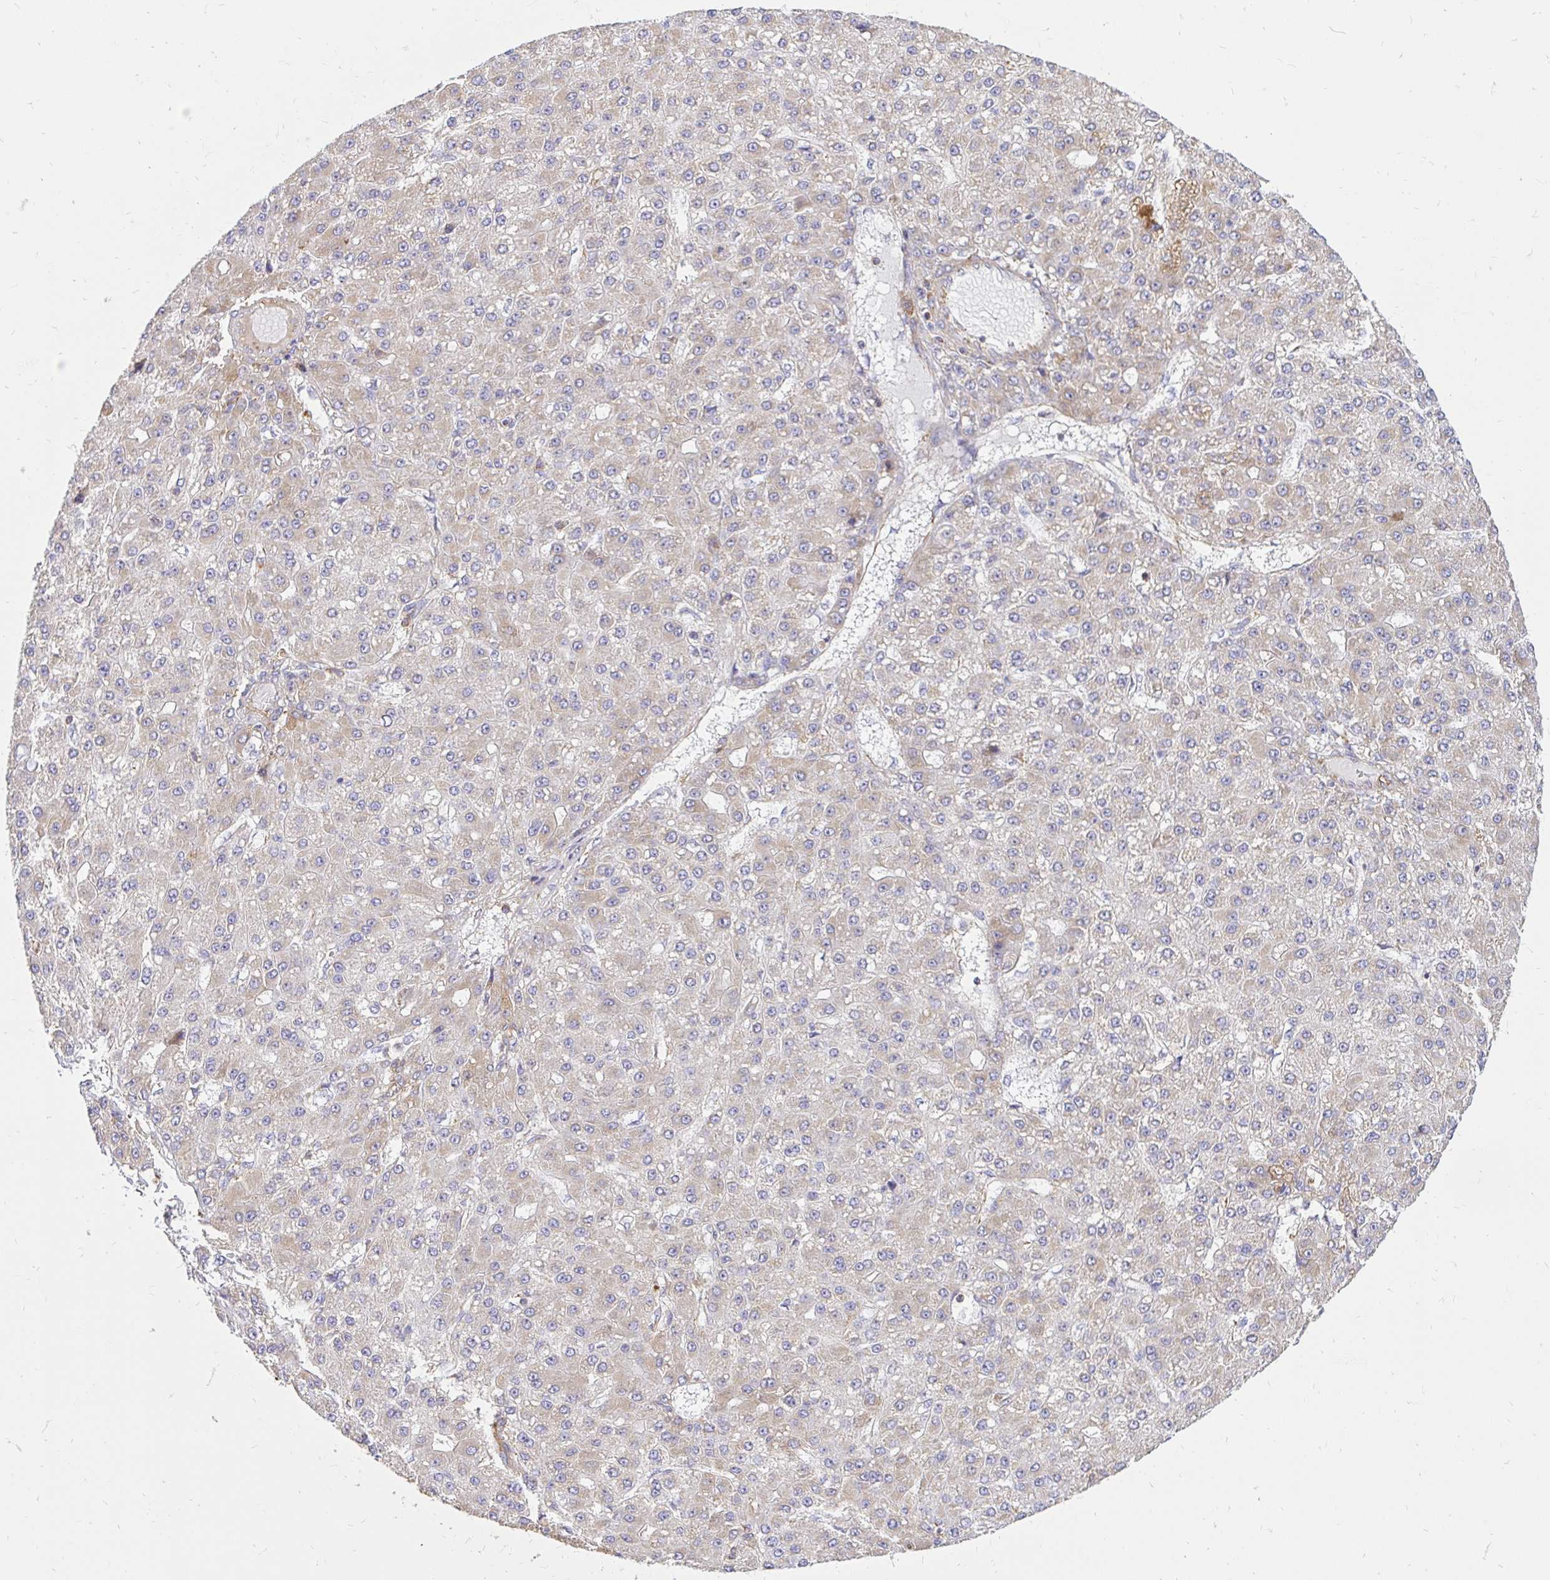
{"staining": {"intensity": "weak", "quantity": "25%-75%", "location": "cytoplasmic/membranous"}, "tissue": "liver cancer", "cell_type": "Tumor cells", "image_type": "cancer", "snomed": [{"axis": "morphology", "description": "Carcinoma, Hepatocellular, NOS"}, {"axis": "topography", "description": "Liver"}], "caption": "Protein expression analysis of human liver hepatocellular carcinoma reveals weak cytoplasmic/membranous positivity in approximately 25%-75% of tumor cells. (brown staining indicates protein expression, while blue staining denotes nuclei).", "gene": "ABCB10", "patient": {"sex": "male", "age": 67}}